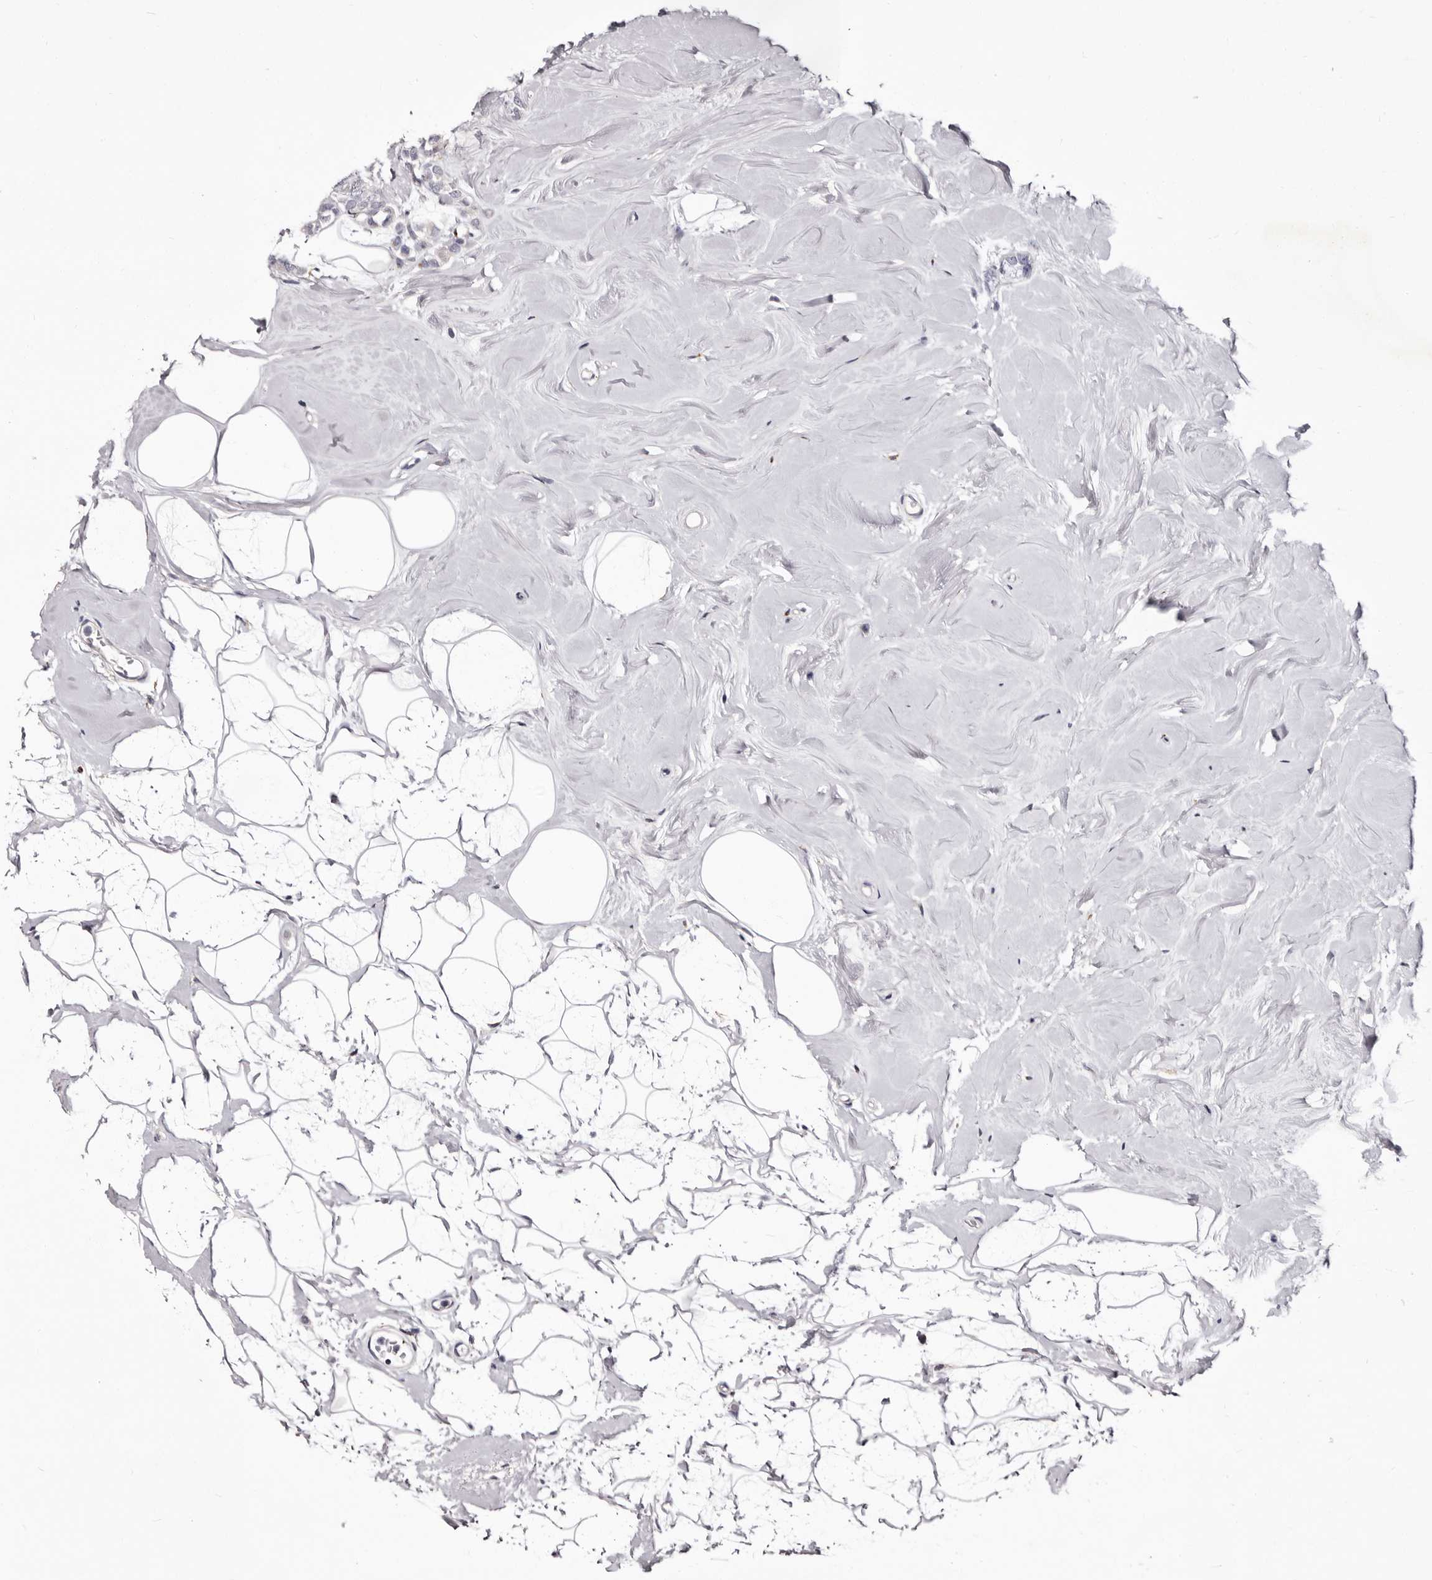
{"staining": {"intensity": "negative", "quantity": "none", "location": "none"}, "tissue": "breast cancer", "cell_type": "Tumor cells", "image_type": "cancer", "snomed": [{"axis": "morphology", "description": "Lobular carcinoma"}, {"axis": "topography", "description": "Breast"}], "caption": "Histopathology image shows no significant protein staining in tumor cells of breast cancer (lobular carcinoma).", "gene": "AUNIP", "patient": {"sex": "female", "age": 47}}